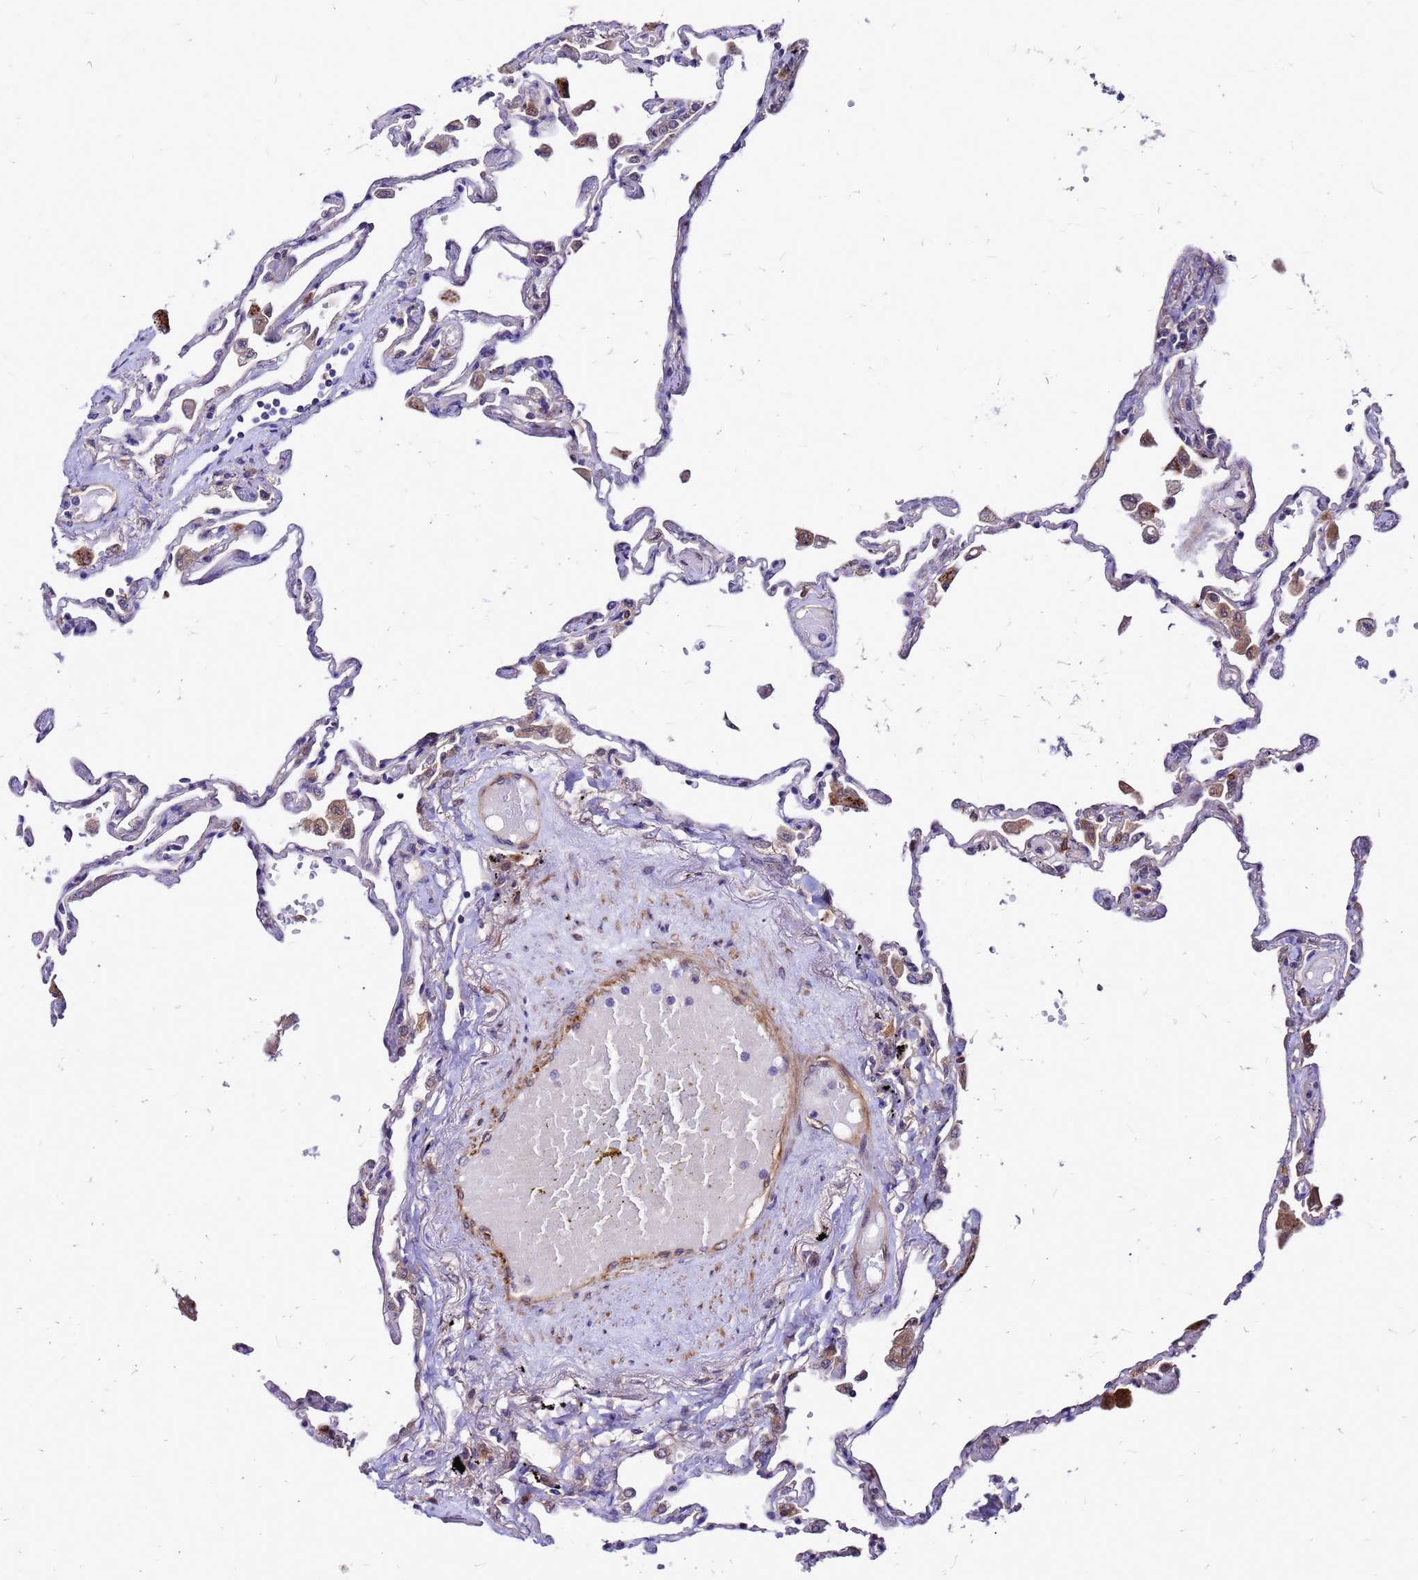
{"staining": {"intensity": "moderate", "quantity": "<25%", "location": "cytoplasmic/membranous"}, "tissue": "lung", "cell_type": "Alveolar cells", "image_type": "normal", "snomed": [{"axis": "morphology", "description": "Normal tissue, NOS"}, {"axis": "topography", "description": "Lung"}], "caption": "This photomicrograph demonstrates immunohistochemistry staining of benign lung, with low moderate cytoplasmic/membranous staining in about <25% of alveolar cells.", "gene": "DUSP23", "patient": {"sex": "female", "age": 67}}